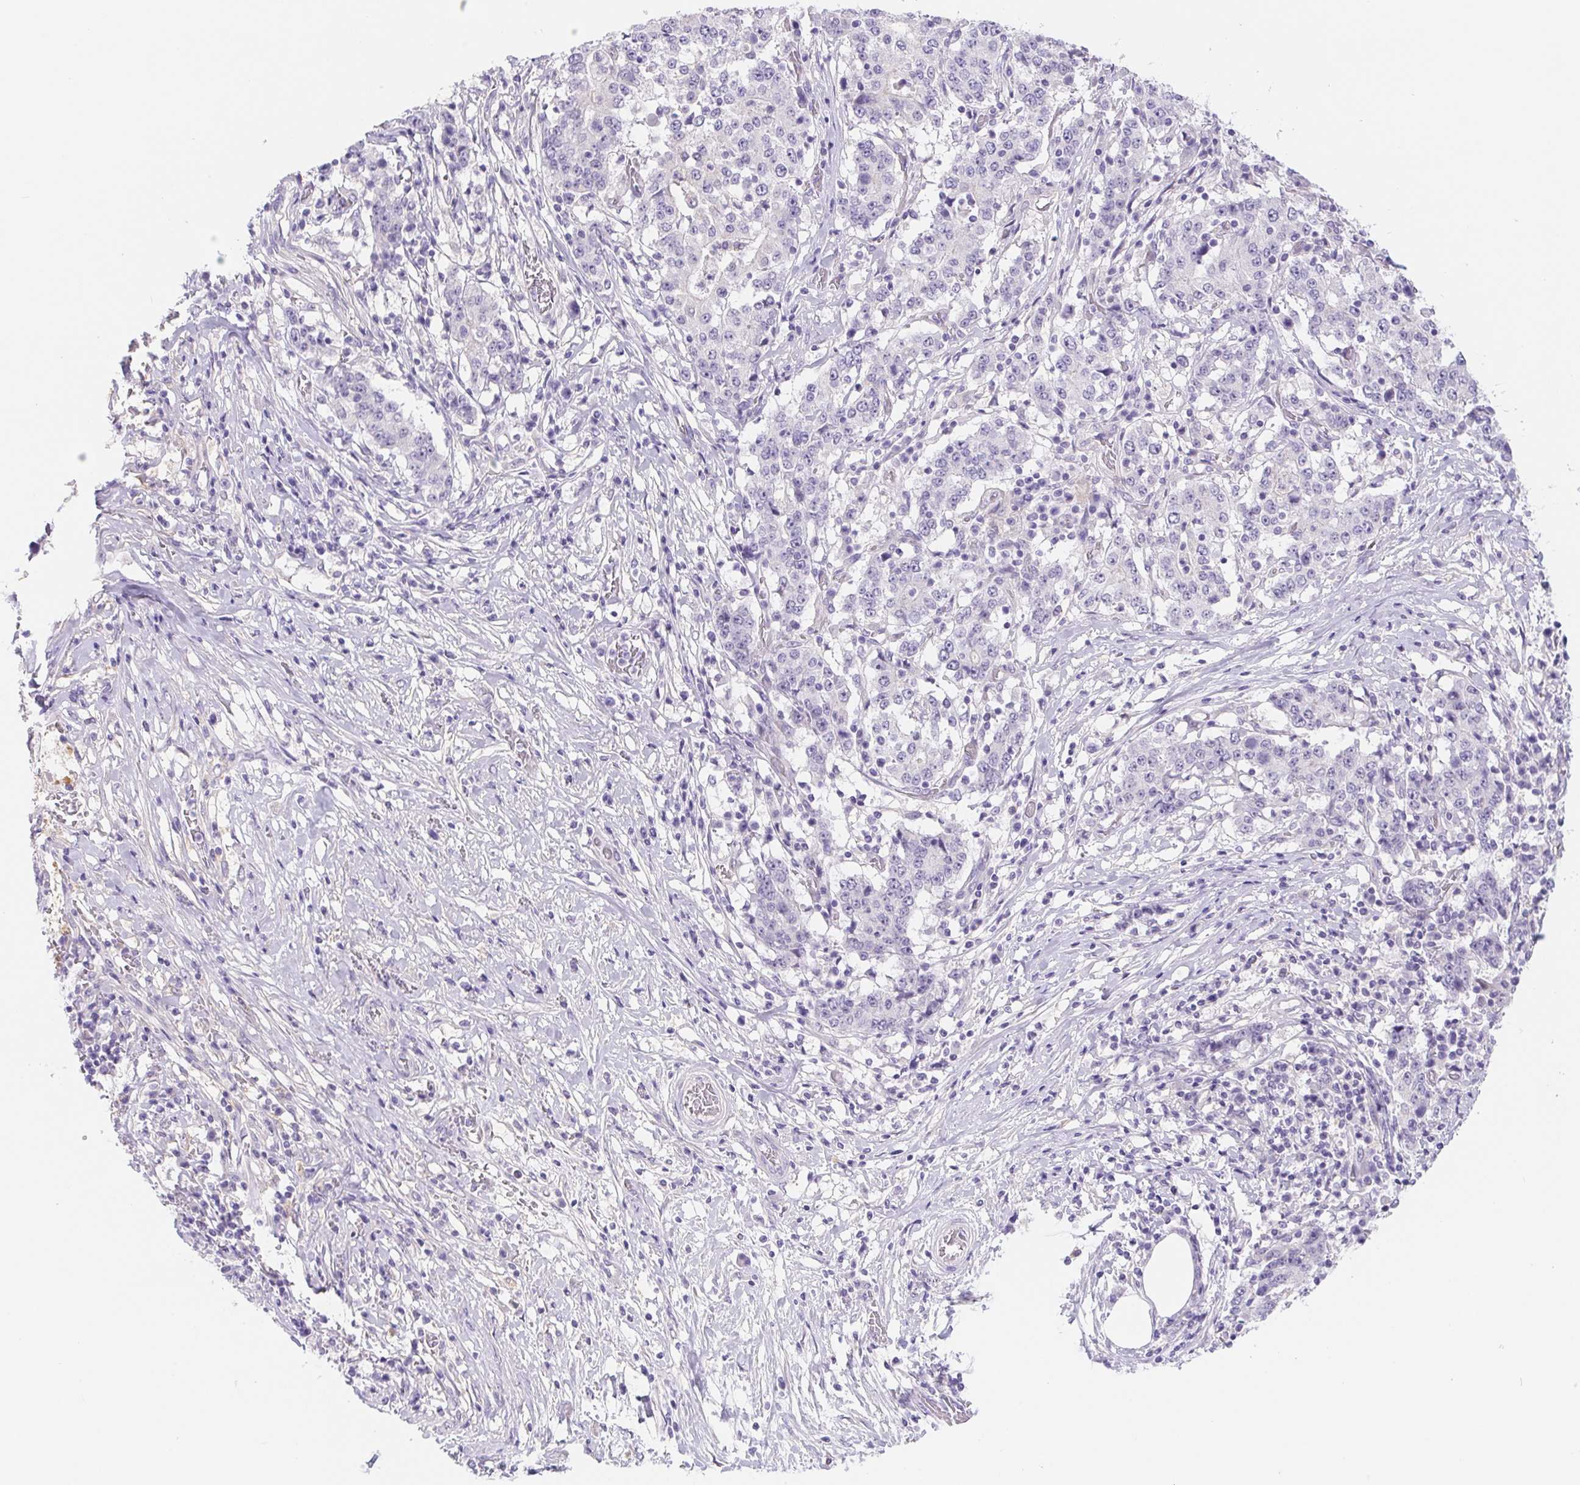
{"staining": {"intensity": "negative", "quantity": "none", "location": "none"}, "tissue": "stomach cancer", "cell_type": "Tumor cells", "image_type": "cancer", "snomed": [{"axis": "morphology", "description": "Adenocarcinoma, NOS"}, {"axis": "topography", "description": "Stomach"}], "caption": "This micrograph is of stomach cancer (adenocarcinoma) stained with IHC to label a protein in brown with the nuclei are counter-stained blue. There is no expression in tumor cells. The staining is performed using DAB brown chromogen with nuclei counter-stained in using hematoxylin.", "gene": "DYNC2LI1", "patient": {"sex": "male", "age": 59}}